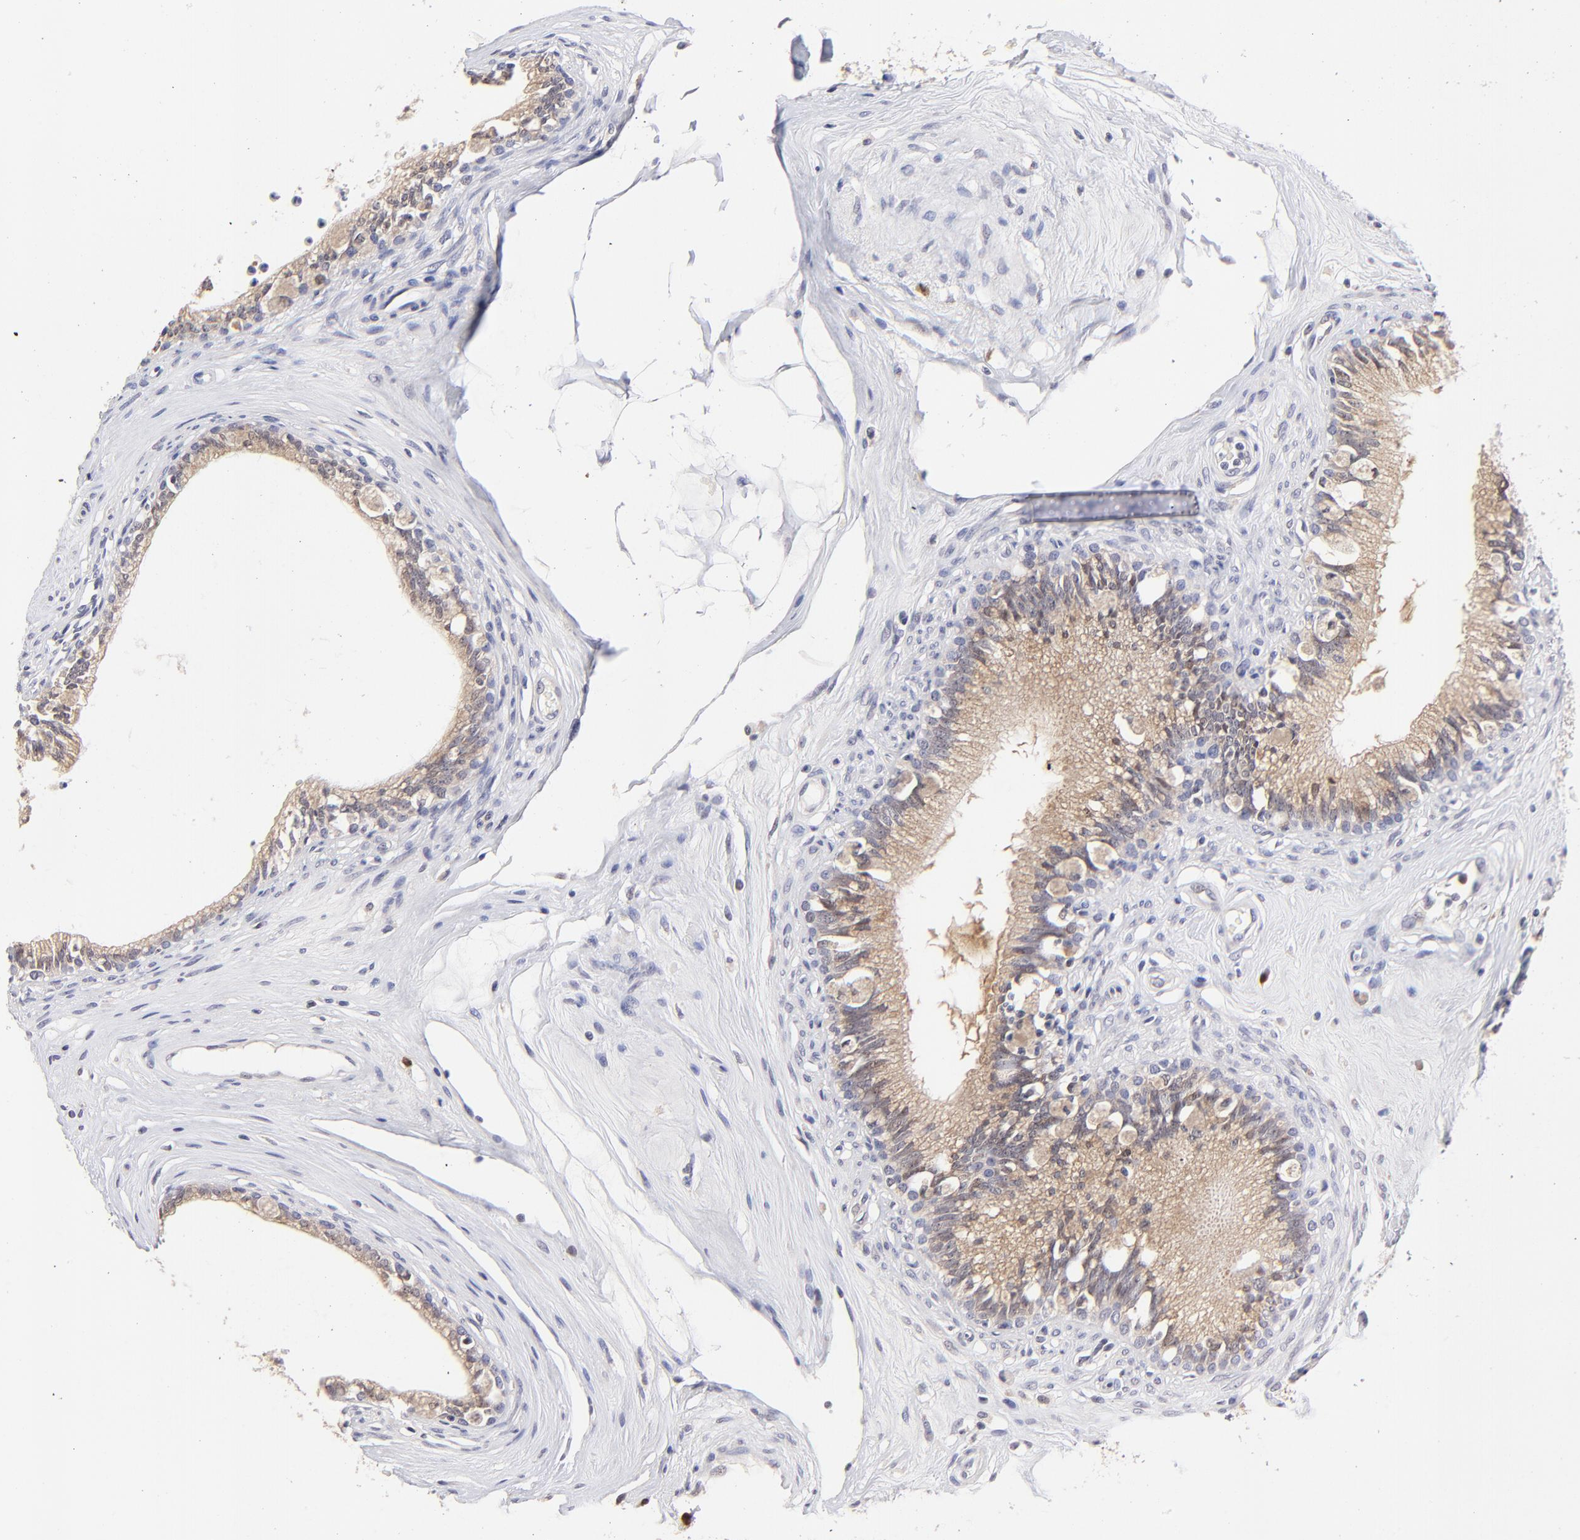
{"staining": {"intensity": "moderate", "quantity": ">75%", "location": "cytoplasmic/membranous"}, "tissue": "epididymis", "cell_type": "Glandular cells", "image_type": "normal", "snomed": [{"axis": "morphology", "description": "Normal tissue, NOS"}, {"axis": "morphology", "description": "Inflammation, NOS"}, {"axis": "topography", "description": "Epididymis"}], "caption": "IHC (DAB) staining of normal epididymis shows moderate cytoplasmic/membranous protein positivity in about >75% of glandular cells. The staining is performed using DAB brown chromogen to label protein expression. The nuclei are counter-stained blue using hematoxylin.", "gene": "ZNF155", "patient": {"sex": "male", "age": 84}}